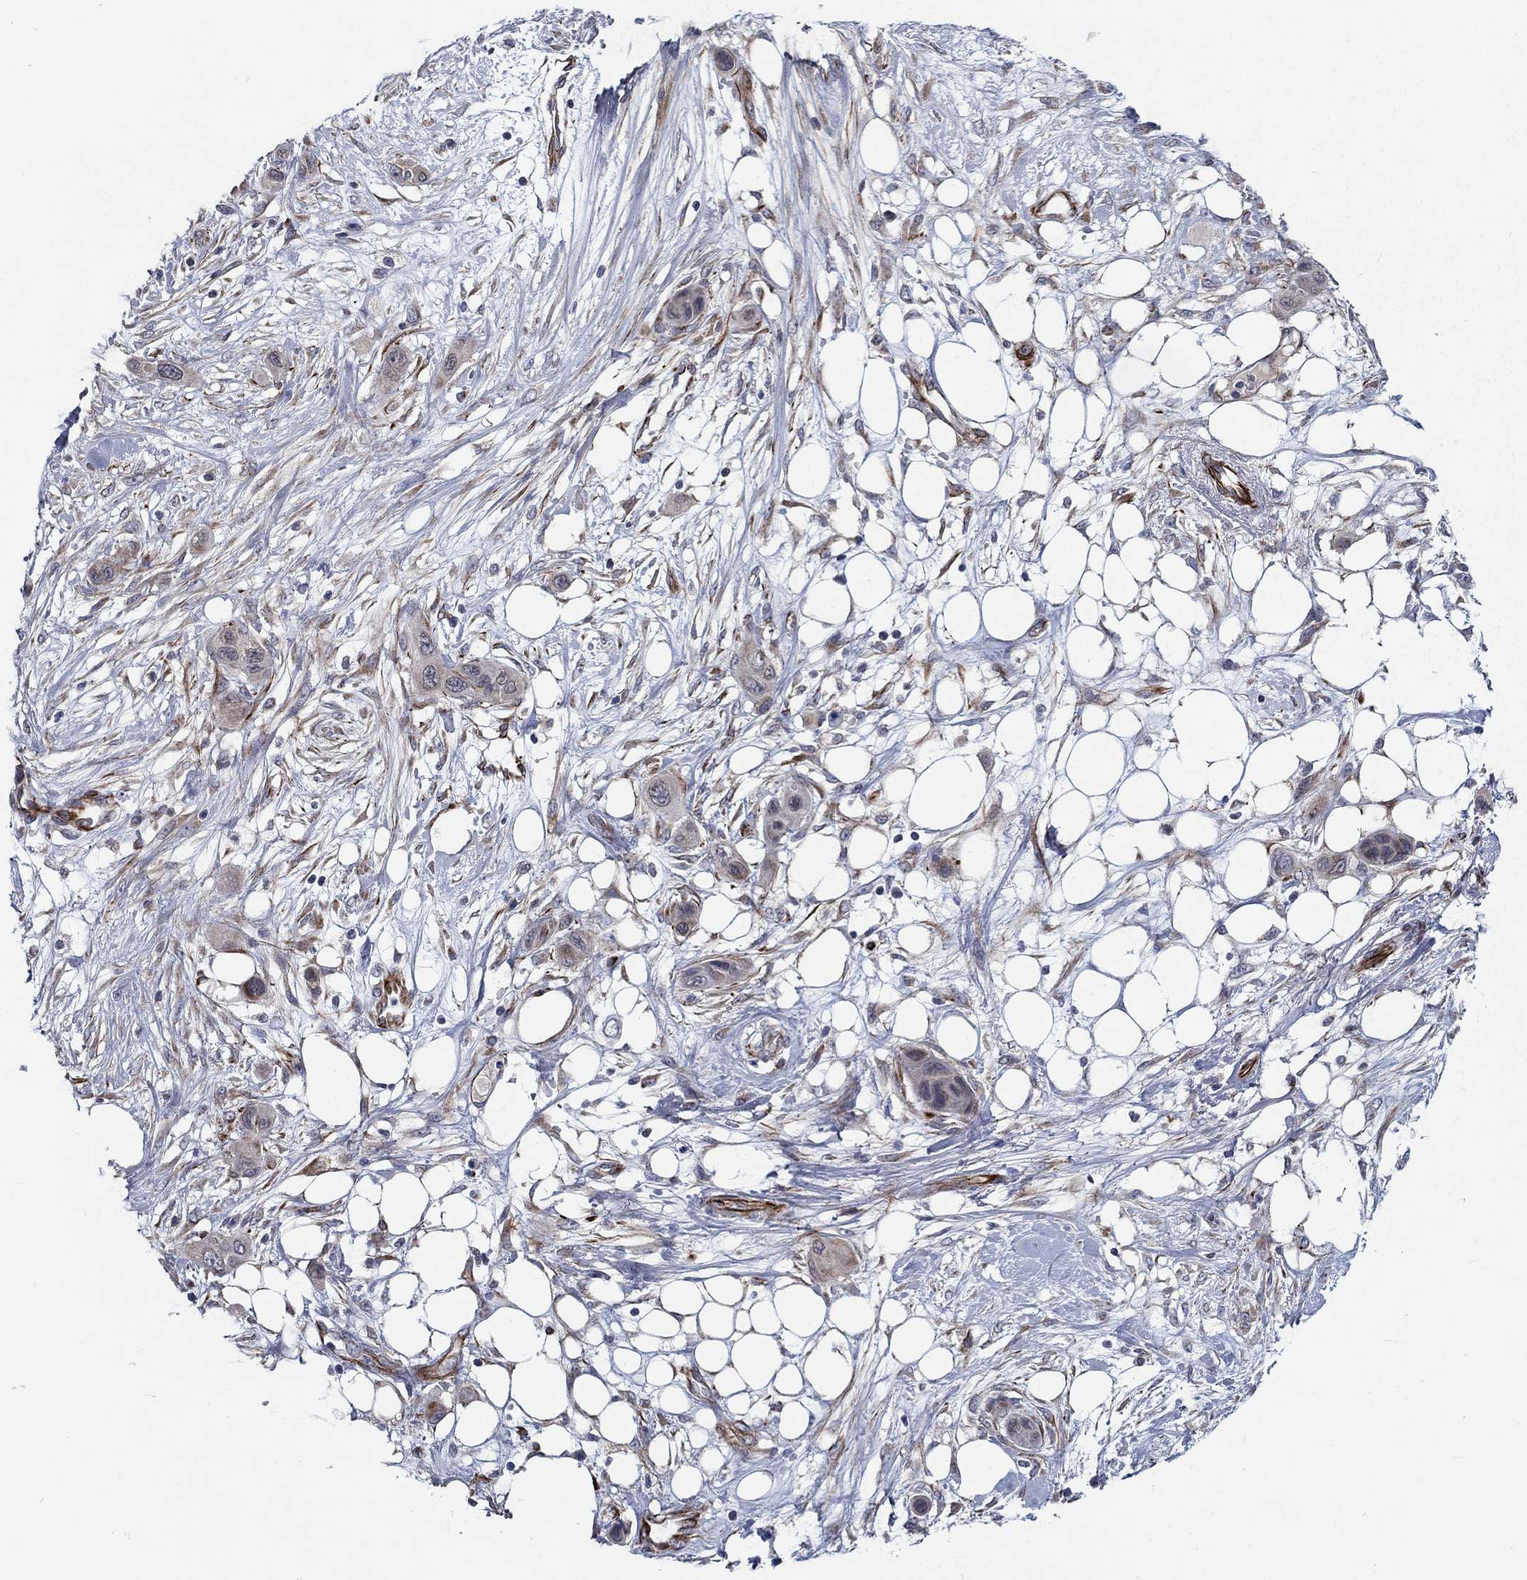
{"staining": {"intensity": "negative", "quantity": "none", "location": "none"}, "tissue": "skin cancer", "cell_type": "Tumor cells", "image_type": "cancer", "snomed": [{"axis": "morphology", "description": "Squamous cell carcinoma, NOS"}, {"axis": "topography", "description": "Skin"}], "caption": "Immunohistochemistry micrograph of neoplastic tissue: squamous cell carcinoma (skin) stained with DAB (3,3'-diaminobenzidine) exhibits no significant protein positivity in tumor cells. The staining was performed using DAB to visualize the protein expression in brown, while the nuclei were stained in blue with hematoxylin (Magnification: 20x).", "gene": "LACTB2", "patient": {"sex": "male", "age": 79}}